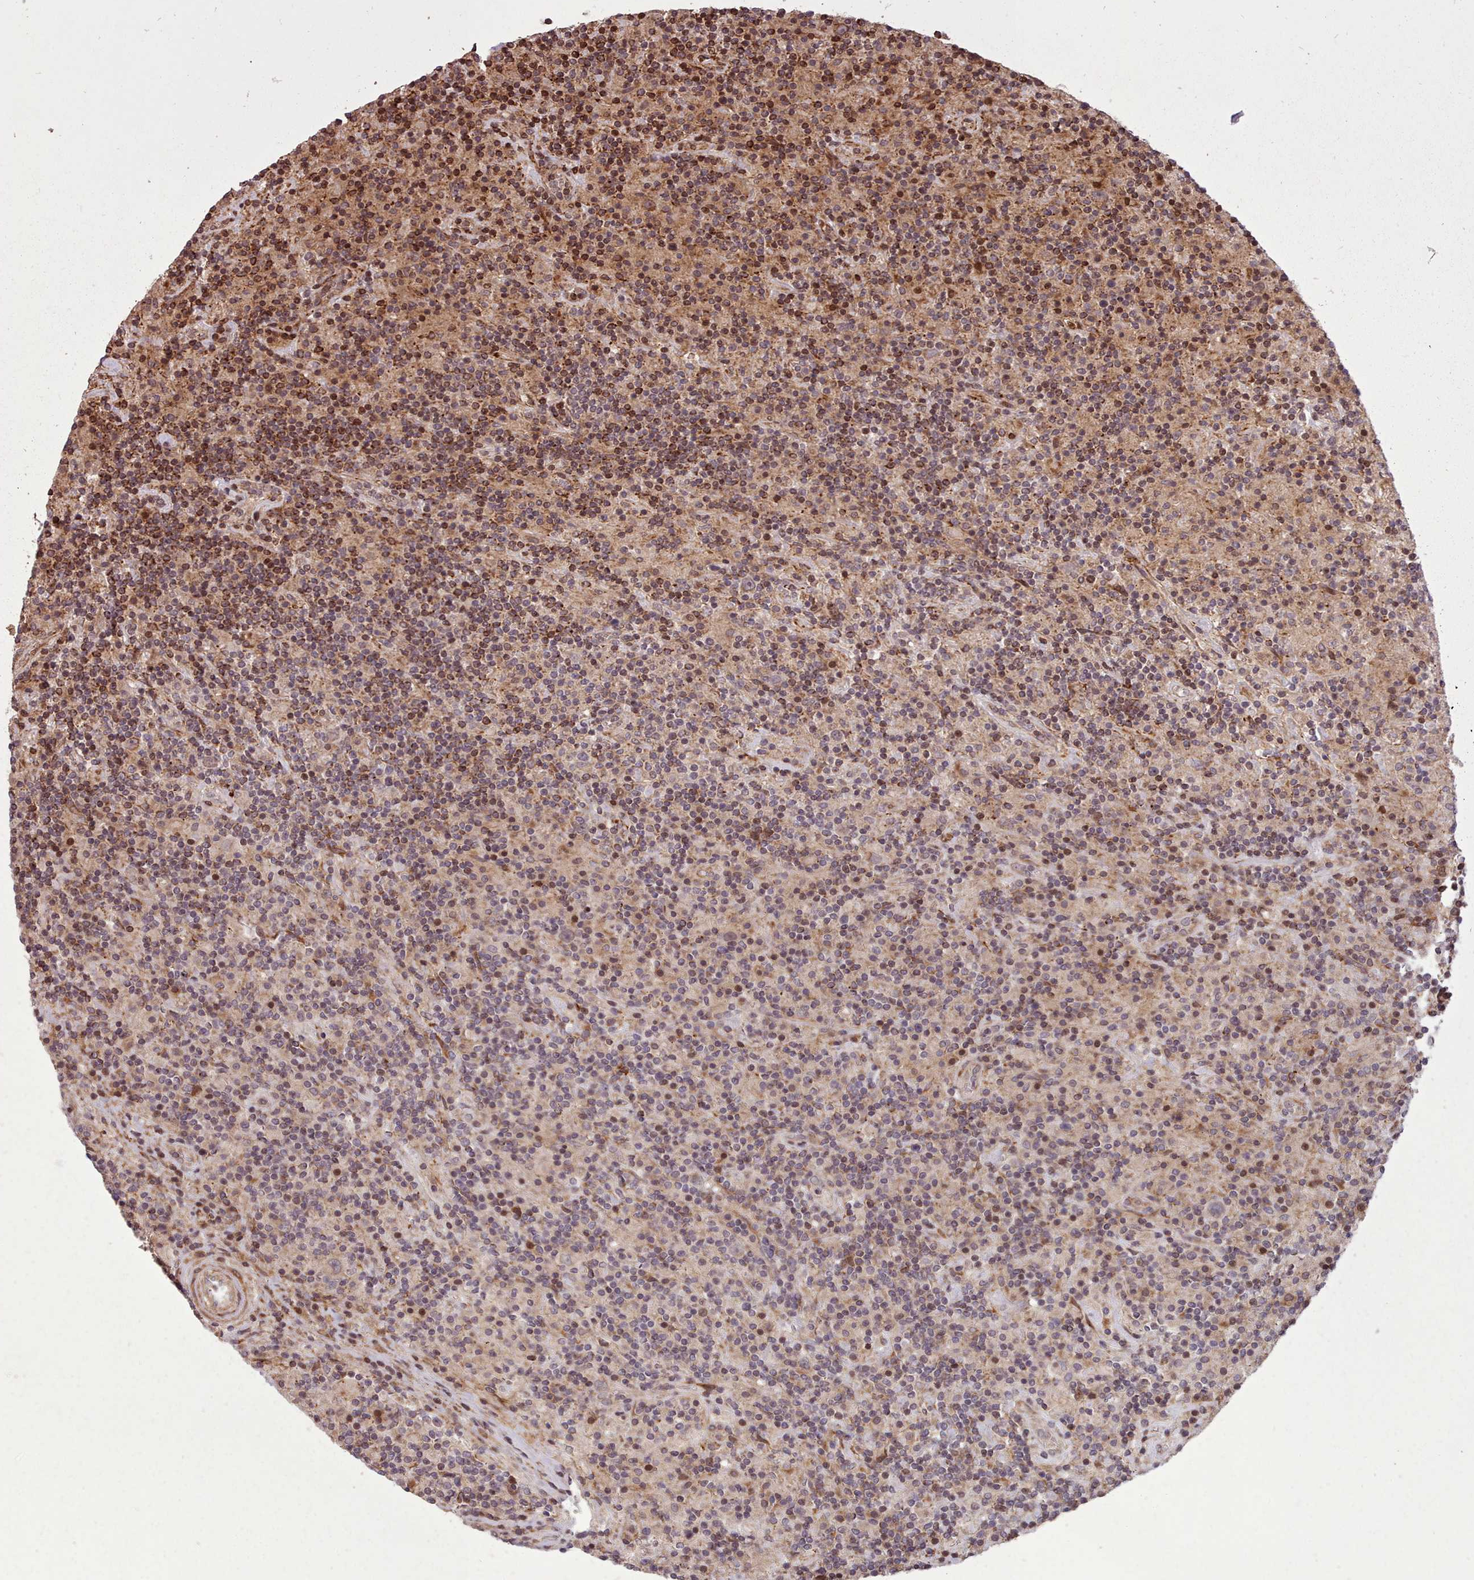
{"staining": {"intensity": "moderate", "quantity": "<25%", "location": "cytoplasmic/membranous"}, "tissue": "lymphoma", "cell_type": "Tumor cells", "image_type": "cancer", "snomed": [{"axis": "morphology", "description": "Hodgkin's disease, NOS"}, {"axis": "topography", "description": "Lymph node"}], "caption": "IHC image of neoplastic tissue: Hodgkin's disease stained using IHC demonstrates low levels of moderate protein expression localized specifically in the cytoplasmic/membranous of tumor cells, appearing as a cytoplasmic/membranous brown color.", "gene": "NLRP7", "patient": {"sex": "male", "age": 70}}